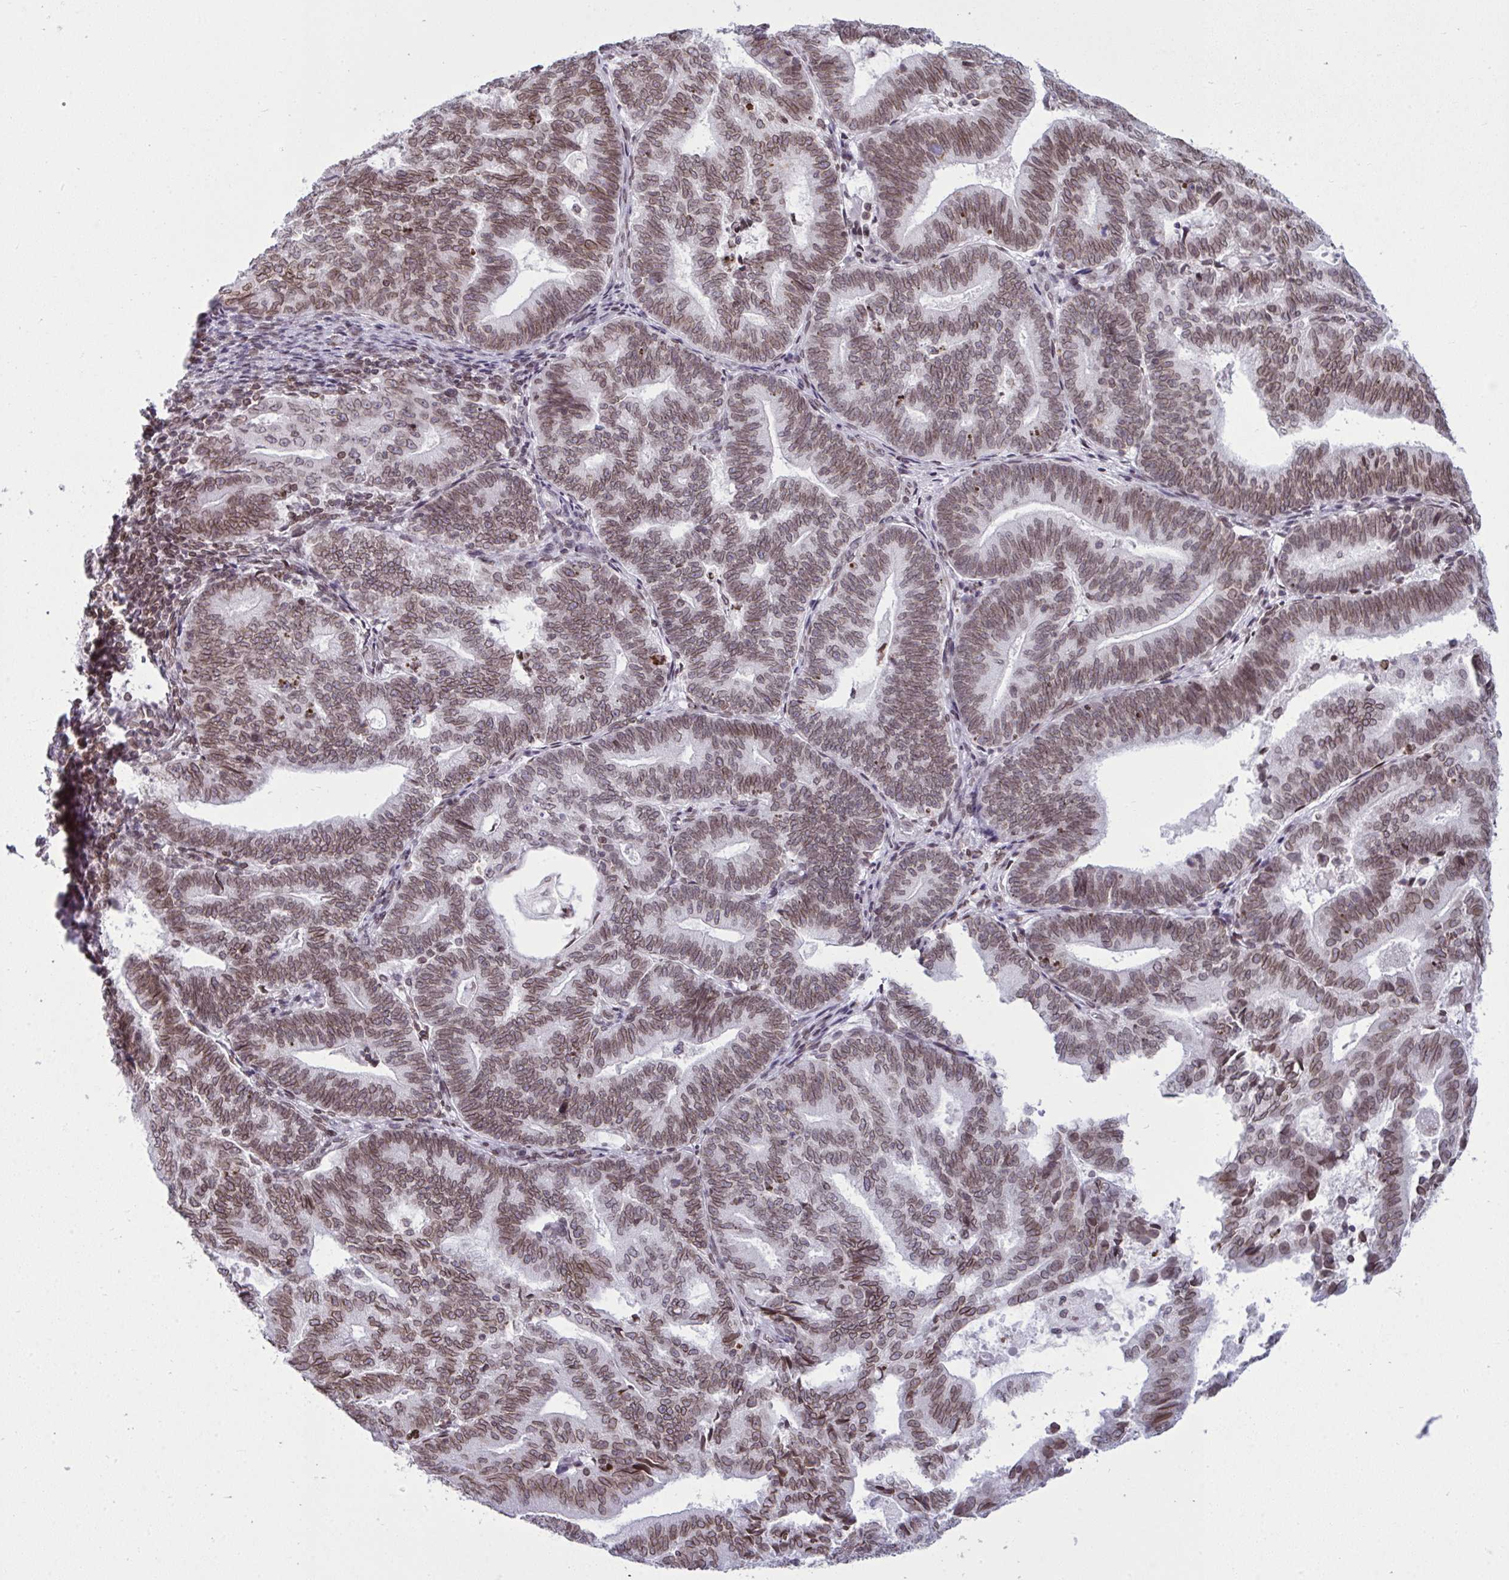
{"staining": {"intensity": "moderate", "quantity": ">75%", "location": "cytoplasmic/membranous,nuclear"}, "tissue": "endometrial cancer", "cell_type": "Tumor cells", "image_type": "cancer", "snomed": [{"axis": "morphology", "description": "Adenocarcinoma, NOS"}, {"axis": "topography", "description": "Endometrium"}], "caption": "Protein staining of endometrial adenocarcinoma tissue displays moderate cytoplasmic/membranous and nuclear staining in about >75% of tumor cells. The staining was performed using DAB (3,3'-diaminobenzidine) to visualize the protein expression in brown, while the nuclei were stained in blue with hematoxylin (Magnification: 20x).", "gene": "LMNB2", "patient": {"sex": "female", "age": 70}}